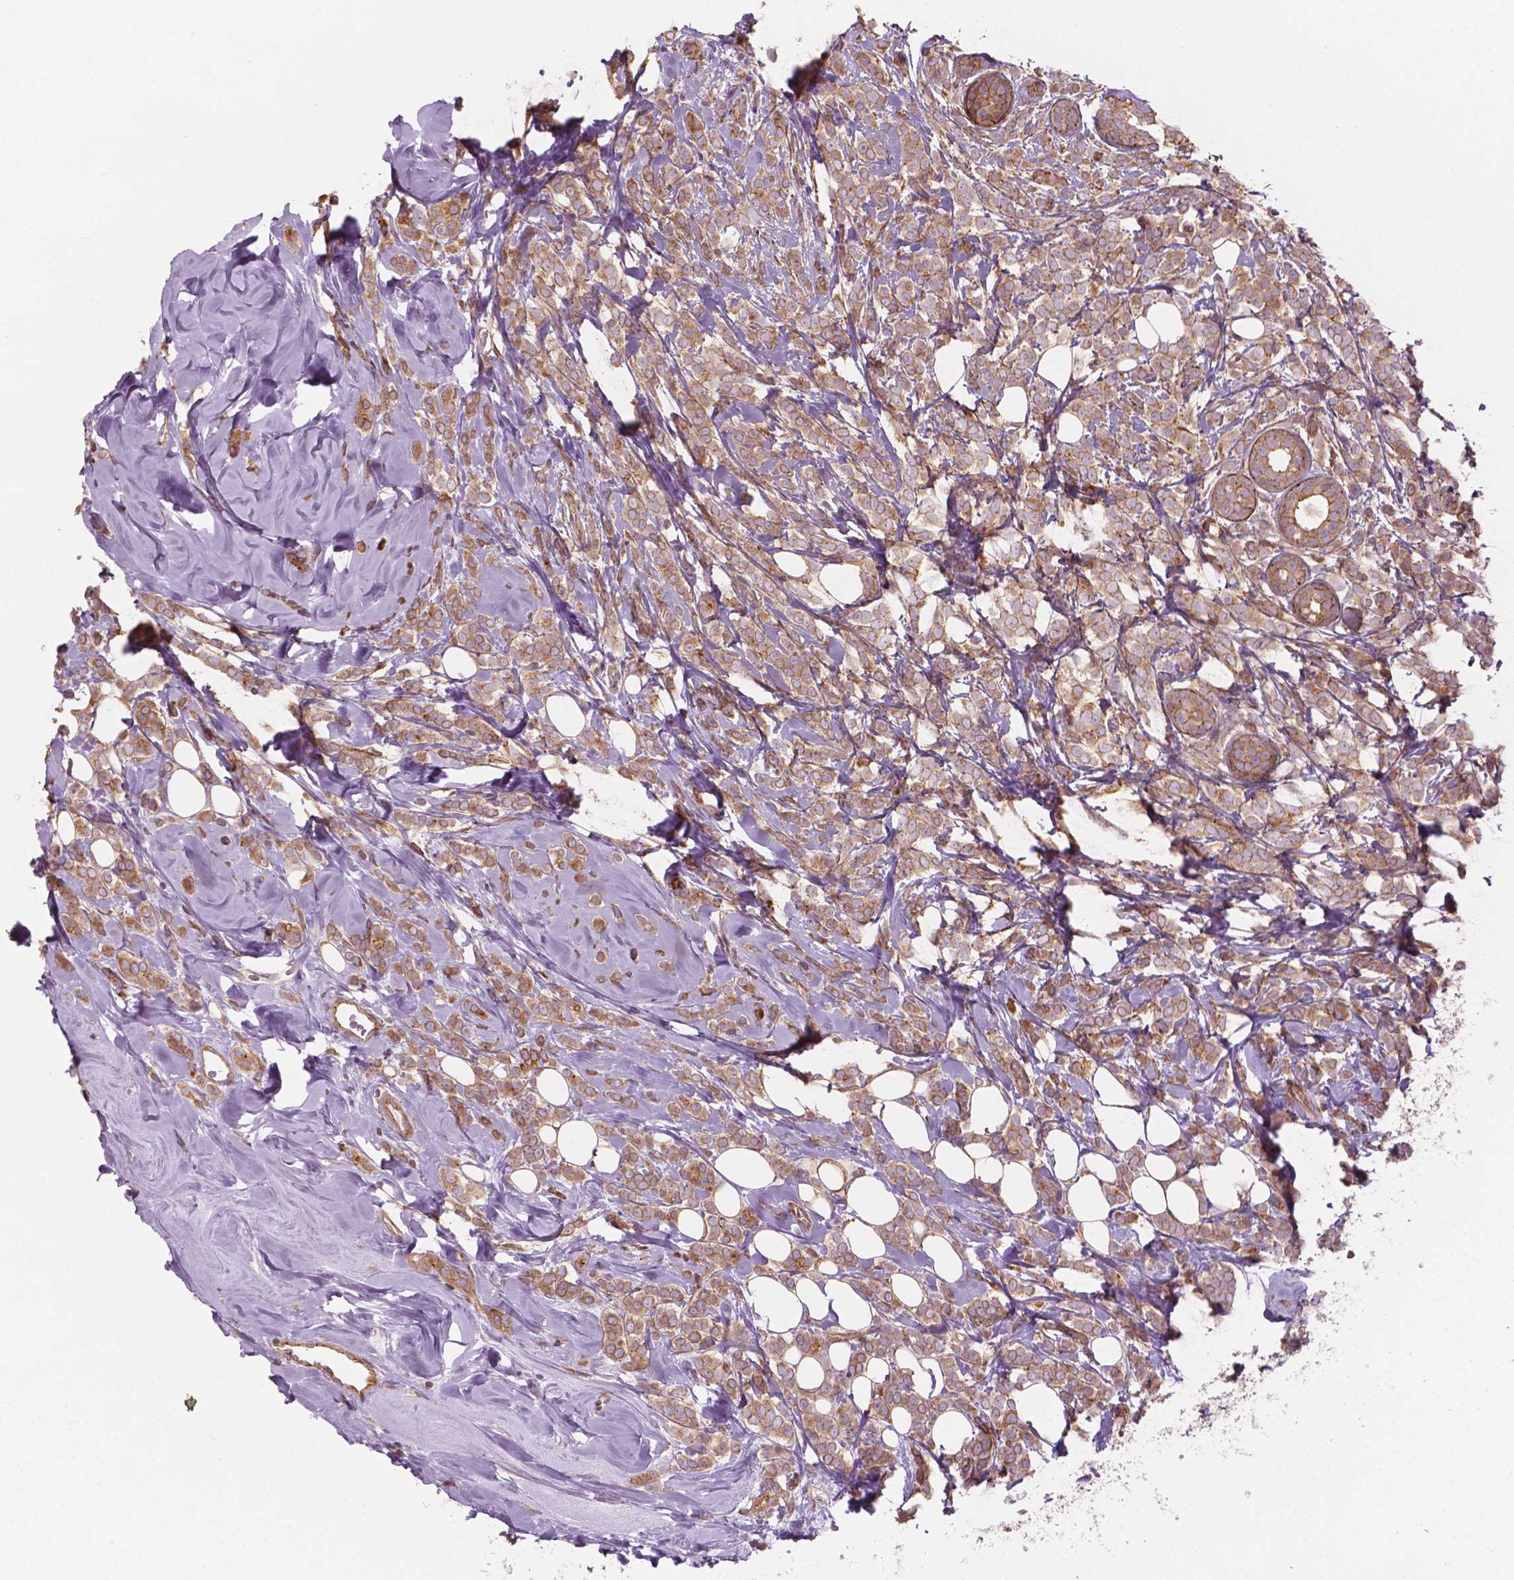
{"staining": {"intensity": "moderate", "quantity": ">75%", "location": "cytoplasmic/membranous"}, "tissue": "breast cancer", "cell_type": "Tumor cells", "image_type": "cancer", "snomed": [{"axis": "morphology", "description": "Lobular carcinoma"}, {"axis": "topography", "description": "Breast"}], "caption": "Lobular carcinoma (breast) stained with IHC displays moderate cytoplasmic/membranous positivity in about >75% of tumor cells.", "gene": "SURF4", "patient": {"sex": "female", "age": 49}}